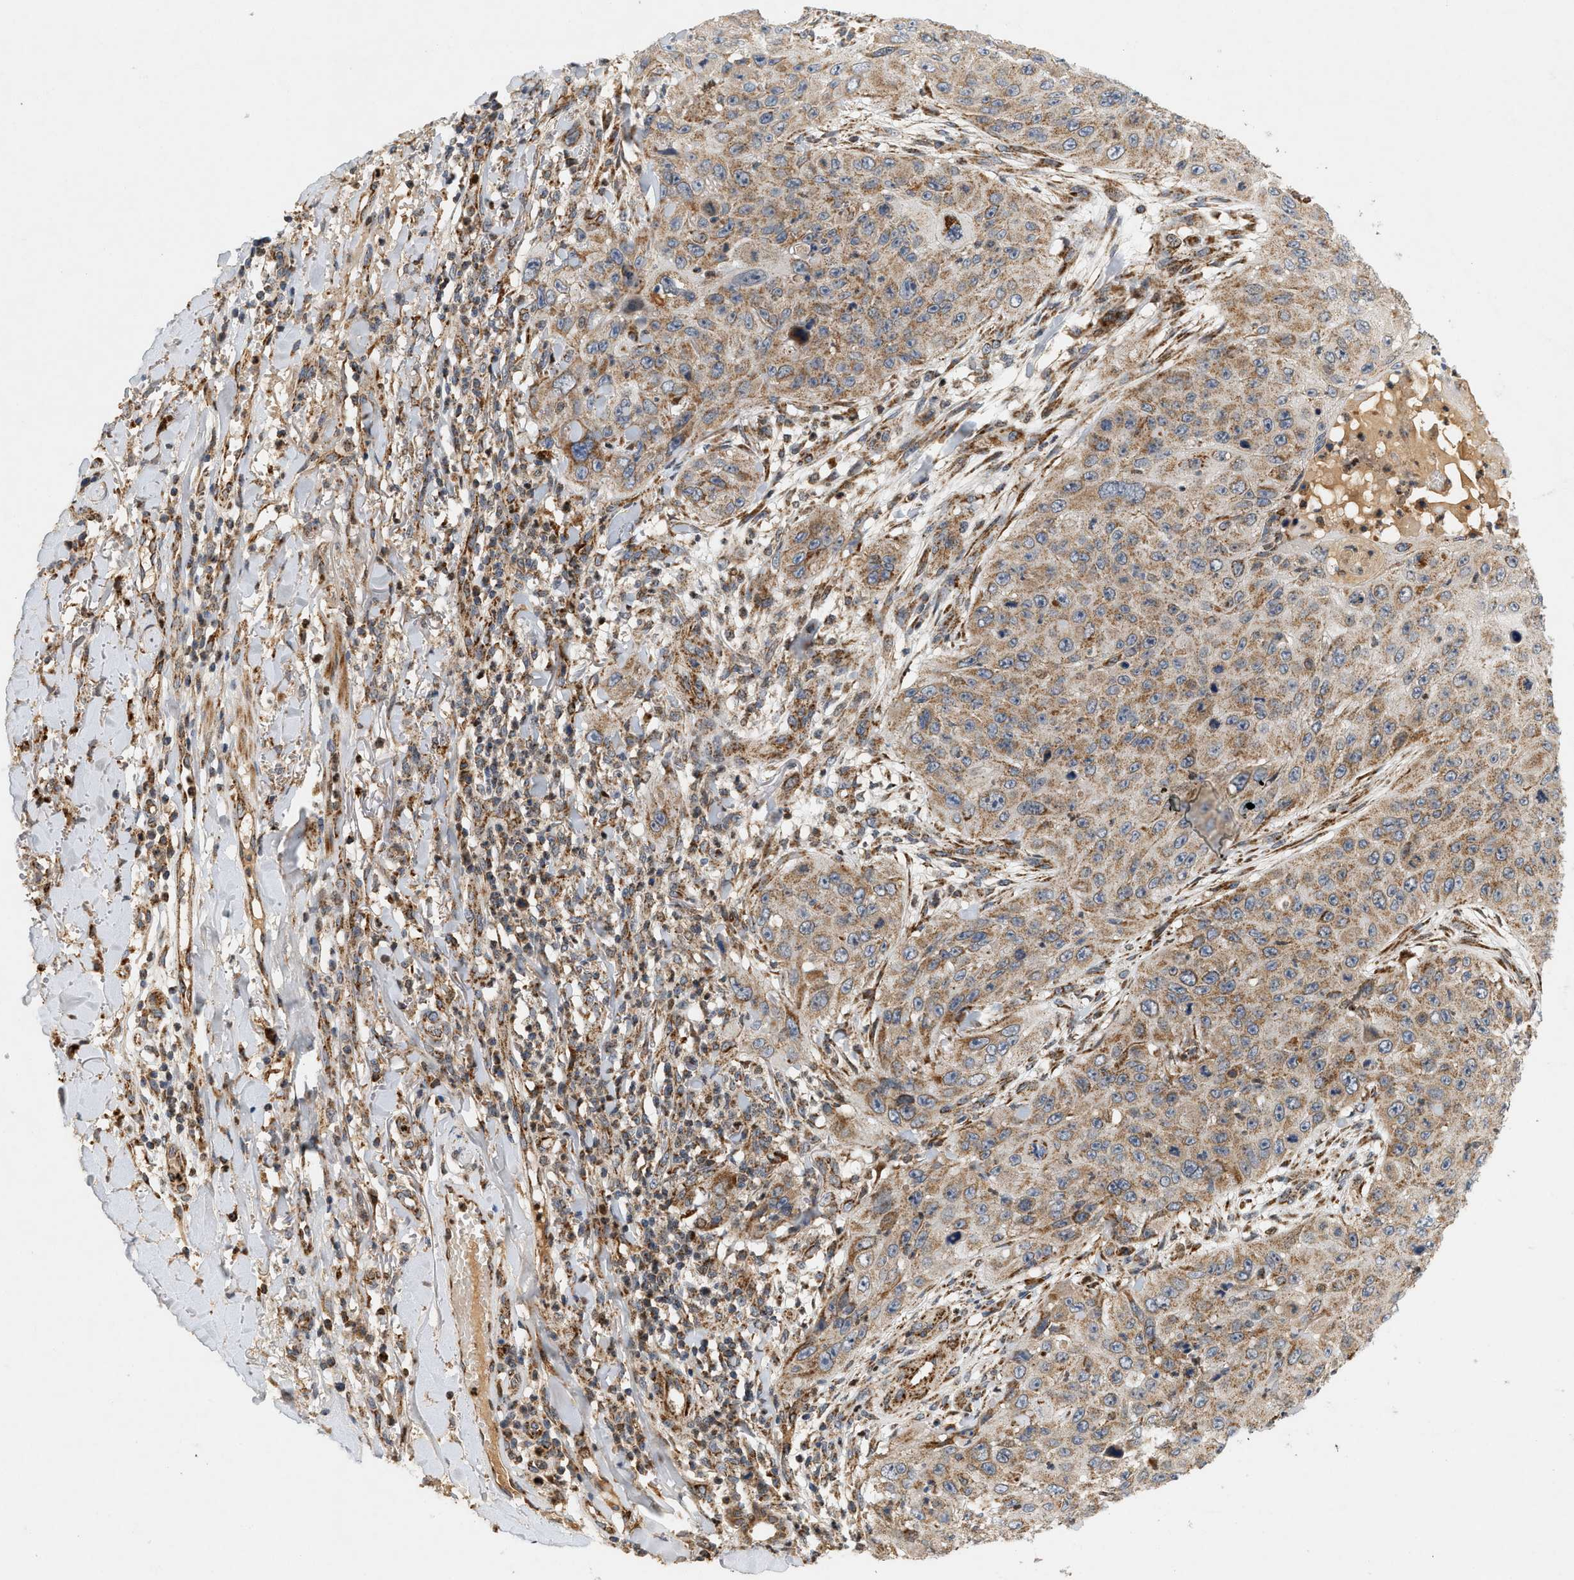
{"staining": {"intensity": "moderate", "quantity": ">75%", "location": "cytoplasmic/membranous"}, "tissue": "skin cancer", "cell_type": "Tumor cells", "image_type": "cancer", "snomed": [{"axis": "morphology", "description": "Squamous cell carcinoma, NOS"}, {"axis": "topography", "description": "Skin"}], "caption": "Skin cancer was stained to show a protein in brown. There is medium levels of moderate cytoplasmic/membranous expression in approximately >75% of tumor cells. The staining is performed using DAB (3,3'-diaminobenzidine) brown chromogen to label protein expression. The nuclei are counter-stained blue using hematoxylin.", "gene": "MCU", "patient": {"sex": "female", "age": 80}}